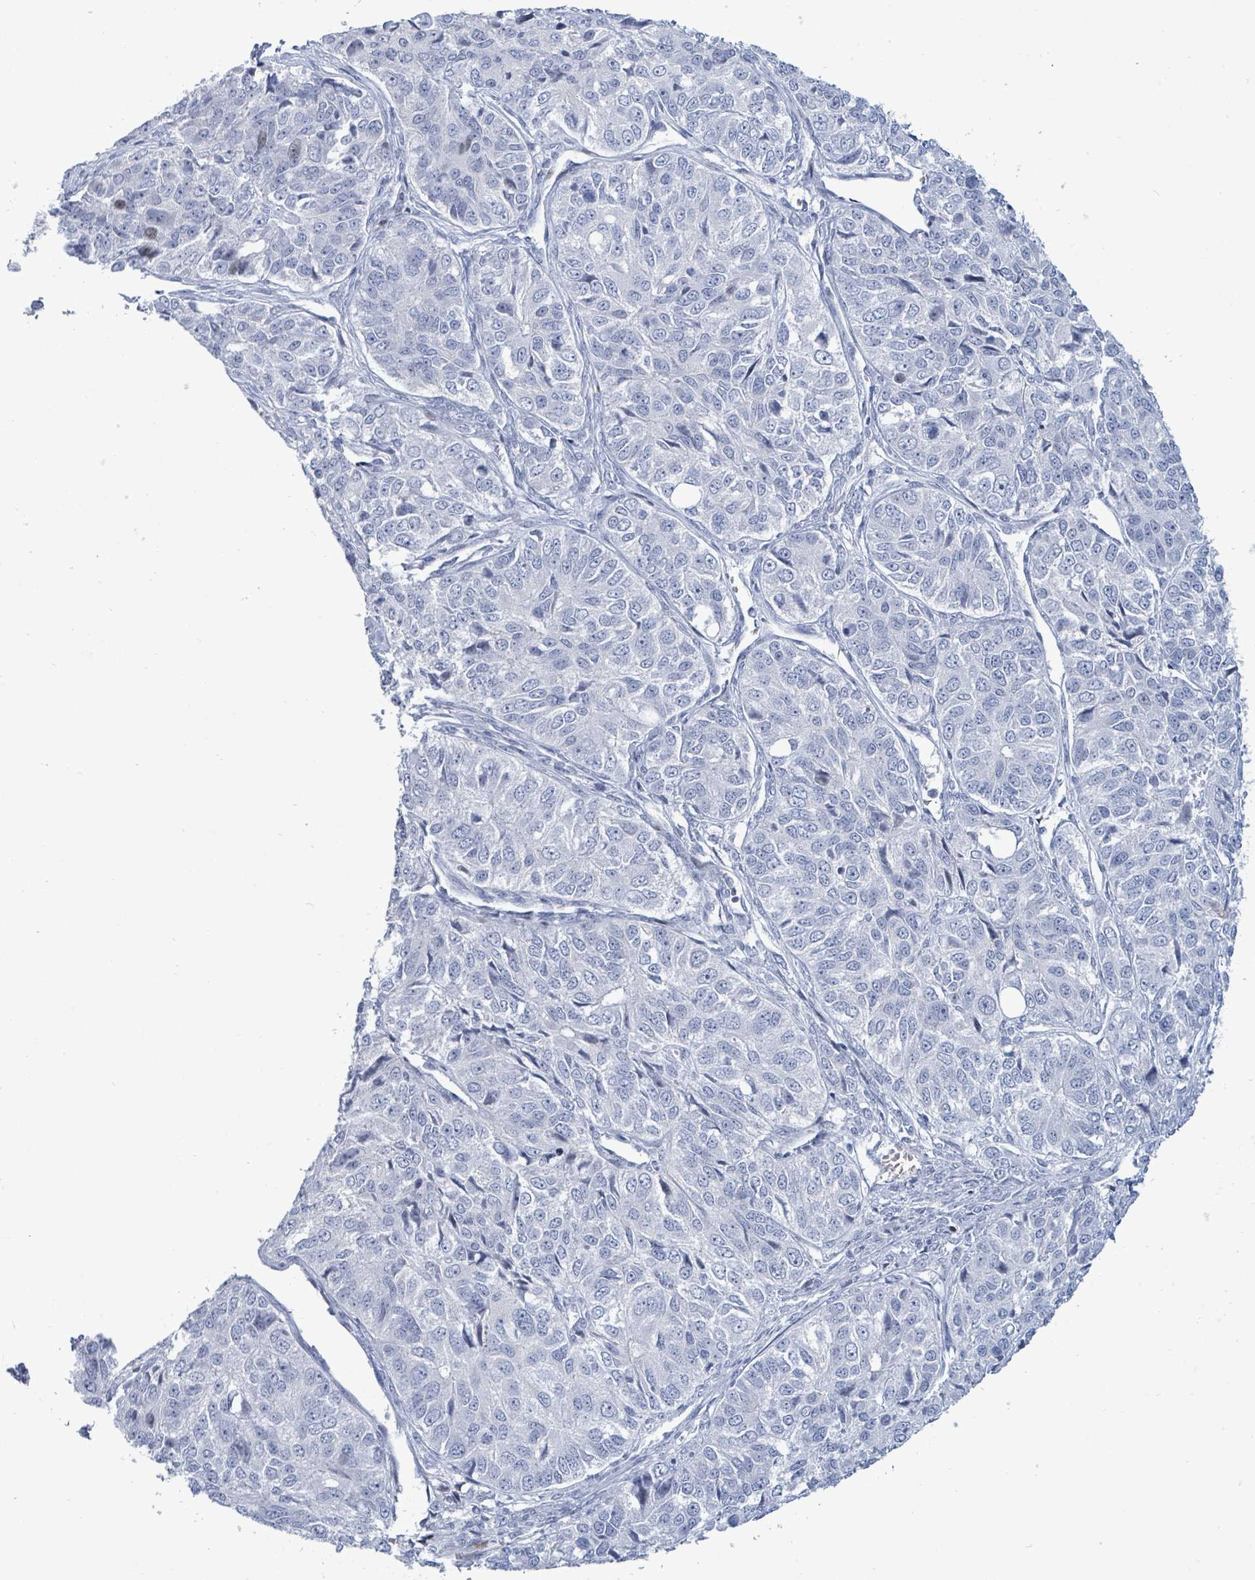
{"staining": {"intensity": "negative", "quantity": "none", "location": "none"}, "tissue": "ovarian cancer", "cell_type": "Tumor cells", "image_type": "cancer", "snomed": [{"axis": "morphology", "description": "Carcinoma, endometroid"}, {"axis": "topography", "description": "Ovary"}], "caption": "Photomicrograph shows no significant protein expression in tumor cells of ovarian cancer (endometroid carcinoma). (Brightfield microscopy of DAB (3,3'-diaminobenzidine) immunohistochemistry (IHC) at high magnification).", "gene": "MALL", "patient": {"sex": "female", "age": 51}}